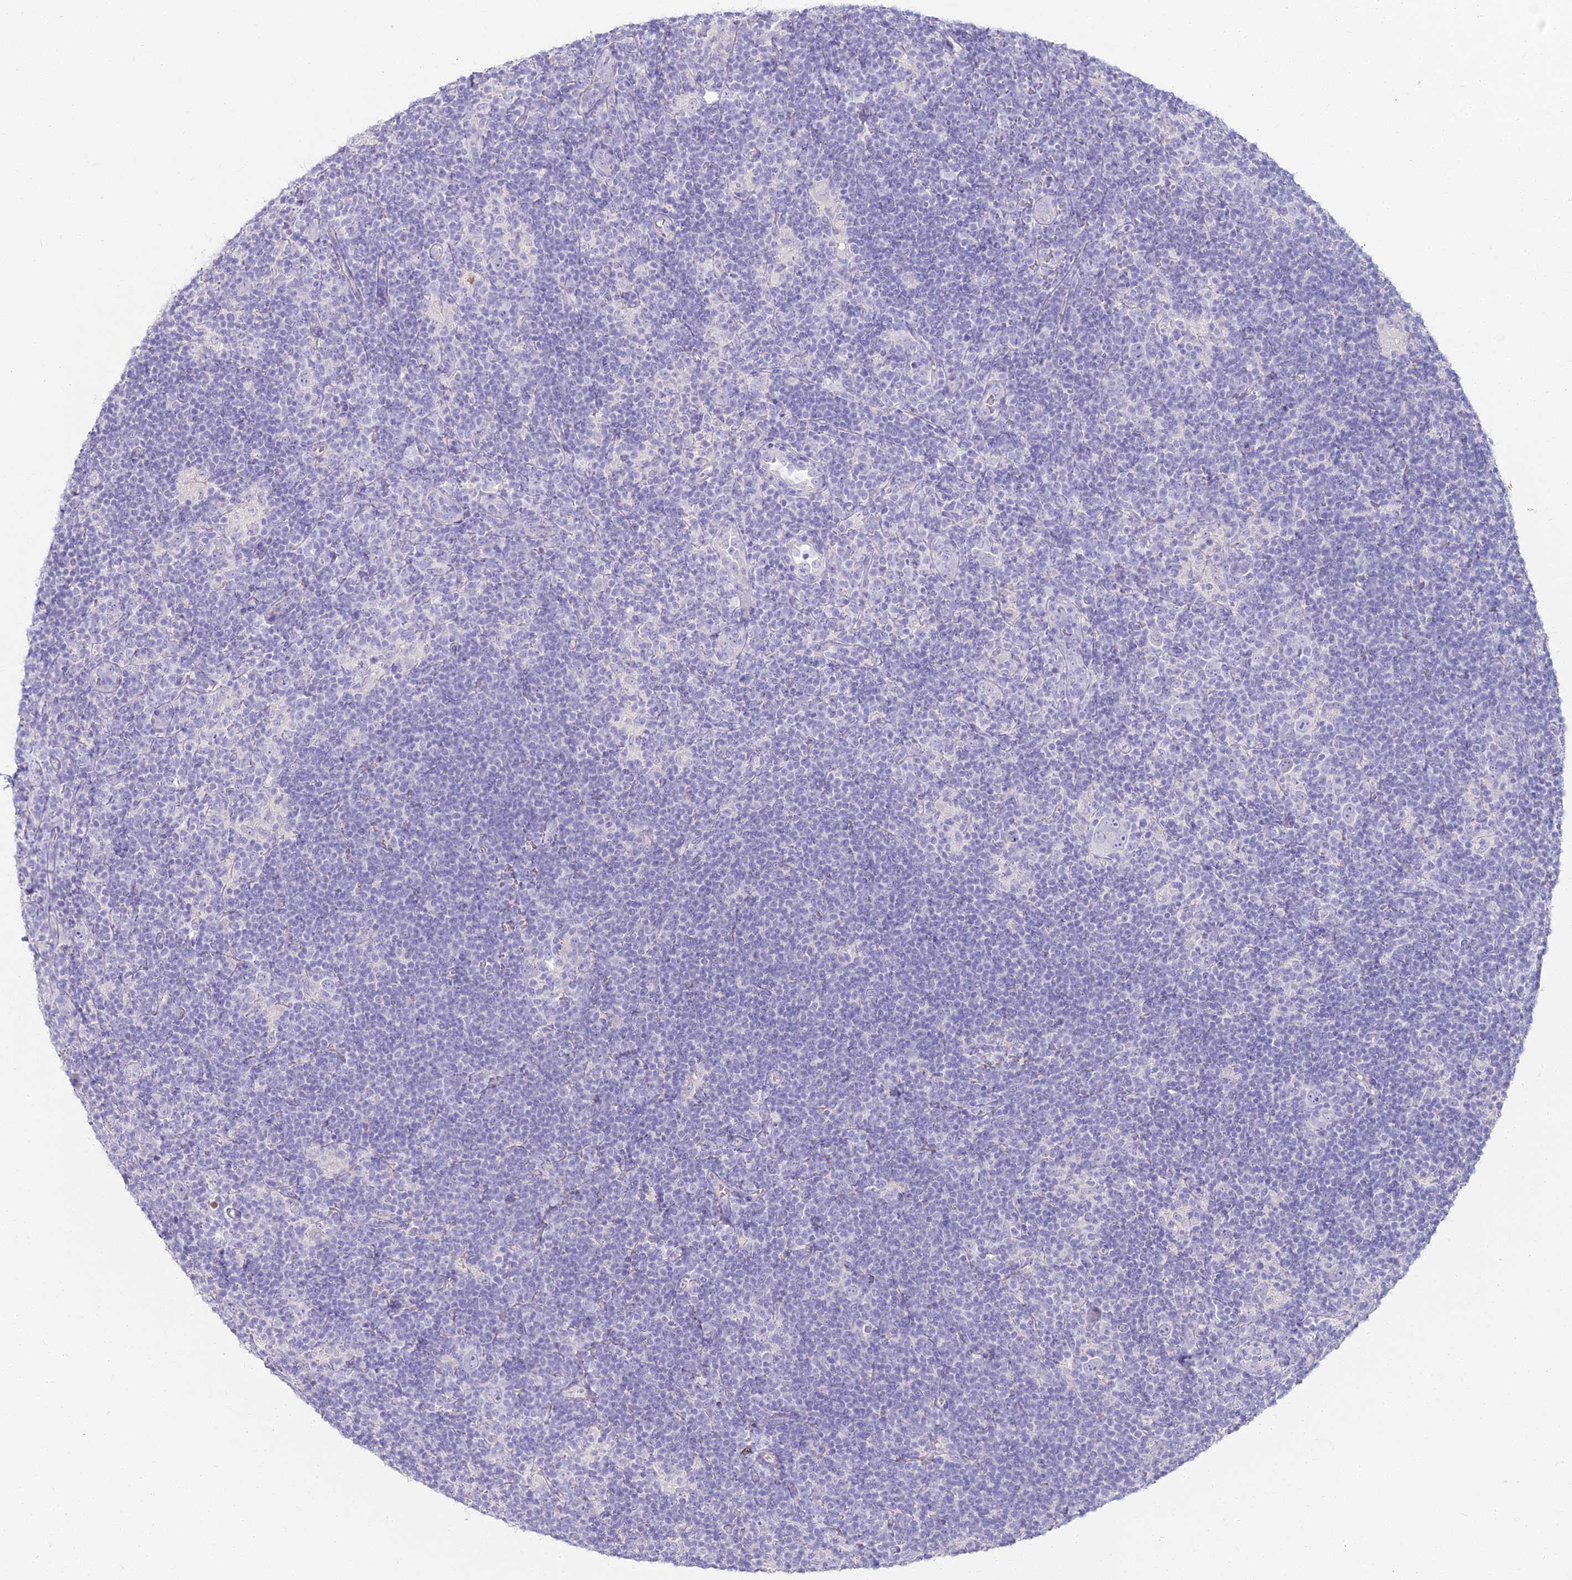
{"staining": {"intensity": "negative", "quantity": "none", "location": "none"}, "tissue": "lymphoma", "cell_type": "Tumor cells", "image_type": "cancer", "snomed": [{"axis": "morphology", "description": "Hodgkin's disease, NOS"}, {"axis": "topography", "description": "Lymph node"}], "caption": "Lymphoma was stained to show a protein in brown. There is no significant expression in tumor cells. (Stains: DAB IHC with hematoxylin counter stain, Microscopy: brightfield microscopy at high magnification).", "gene": "ALPG", "patient": {"sex": "female", "age": 57}}